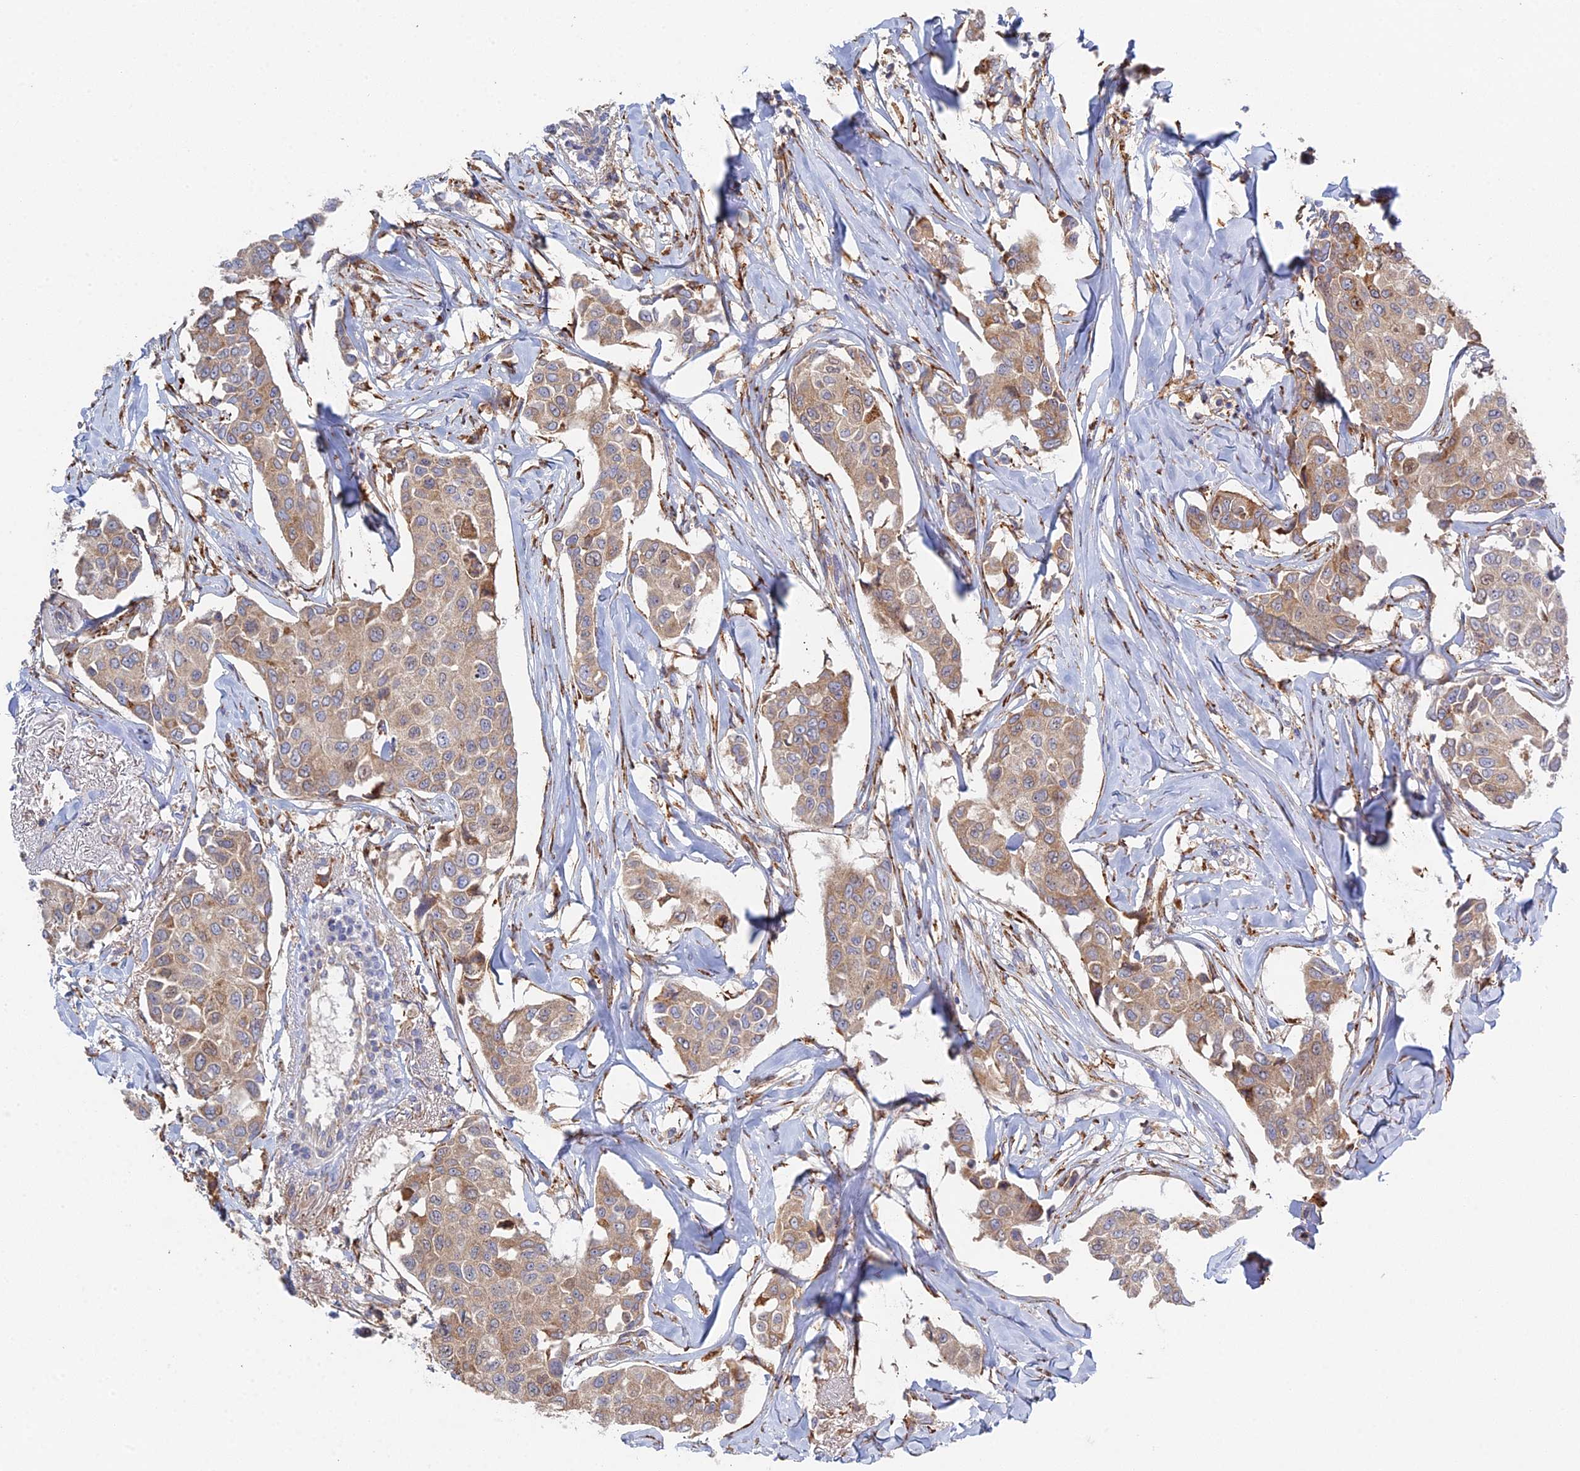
{"staining": {"intensity": "weak", "quantity": ">75%", "location": "cytoplasmic/membranous"}, "tissue": "breast cancer", "cell_type": "Tumor cells", "image_type": "cancer", "snomed": [{"axis": "morphology", "description": "Duct carcinoma"}, {"axis": "topography", "description": "Breast"}], "caption": "Intraductal carcinoma (breast) stained with a brown dye displays weak cytoplasmic/membranous positive staining in about >75% of tumor cells.", "gene": "TRAPPC6A", "patient": {"sex": "female", "age": 80}}